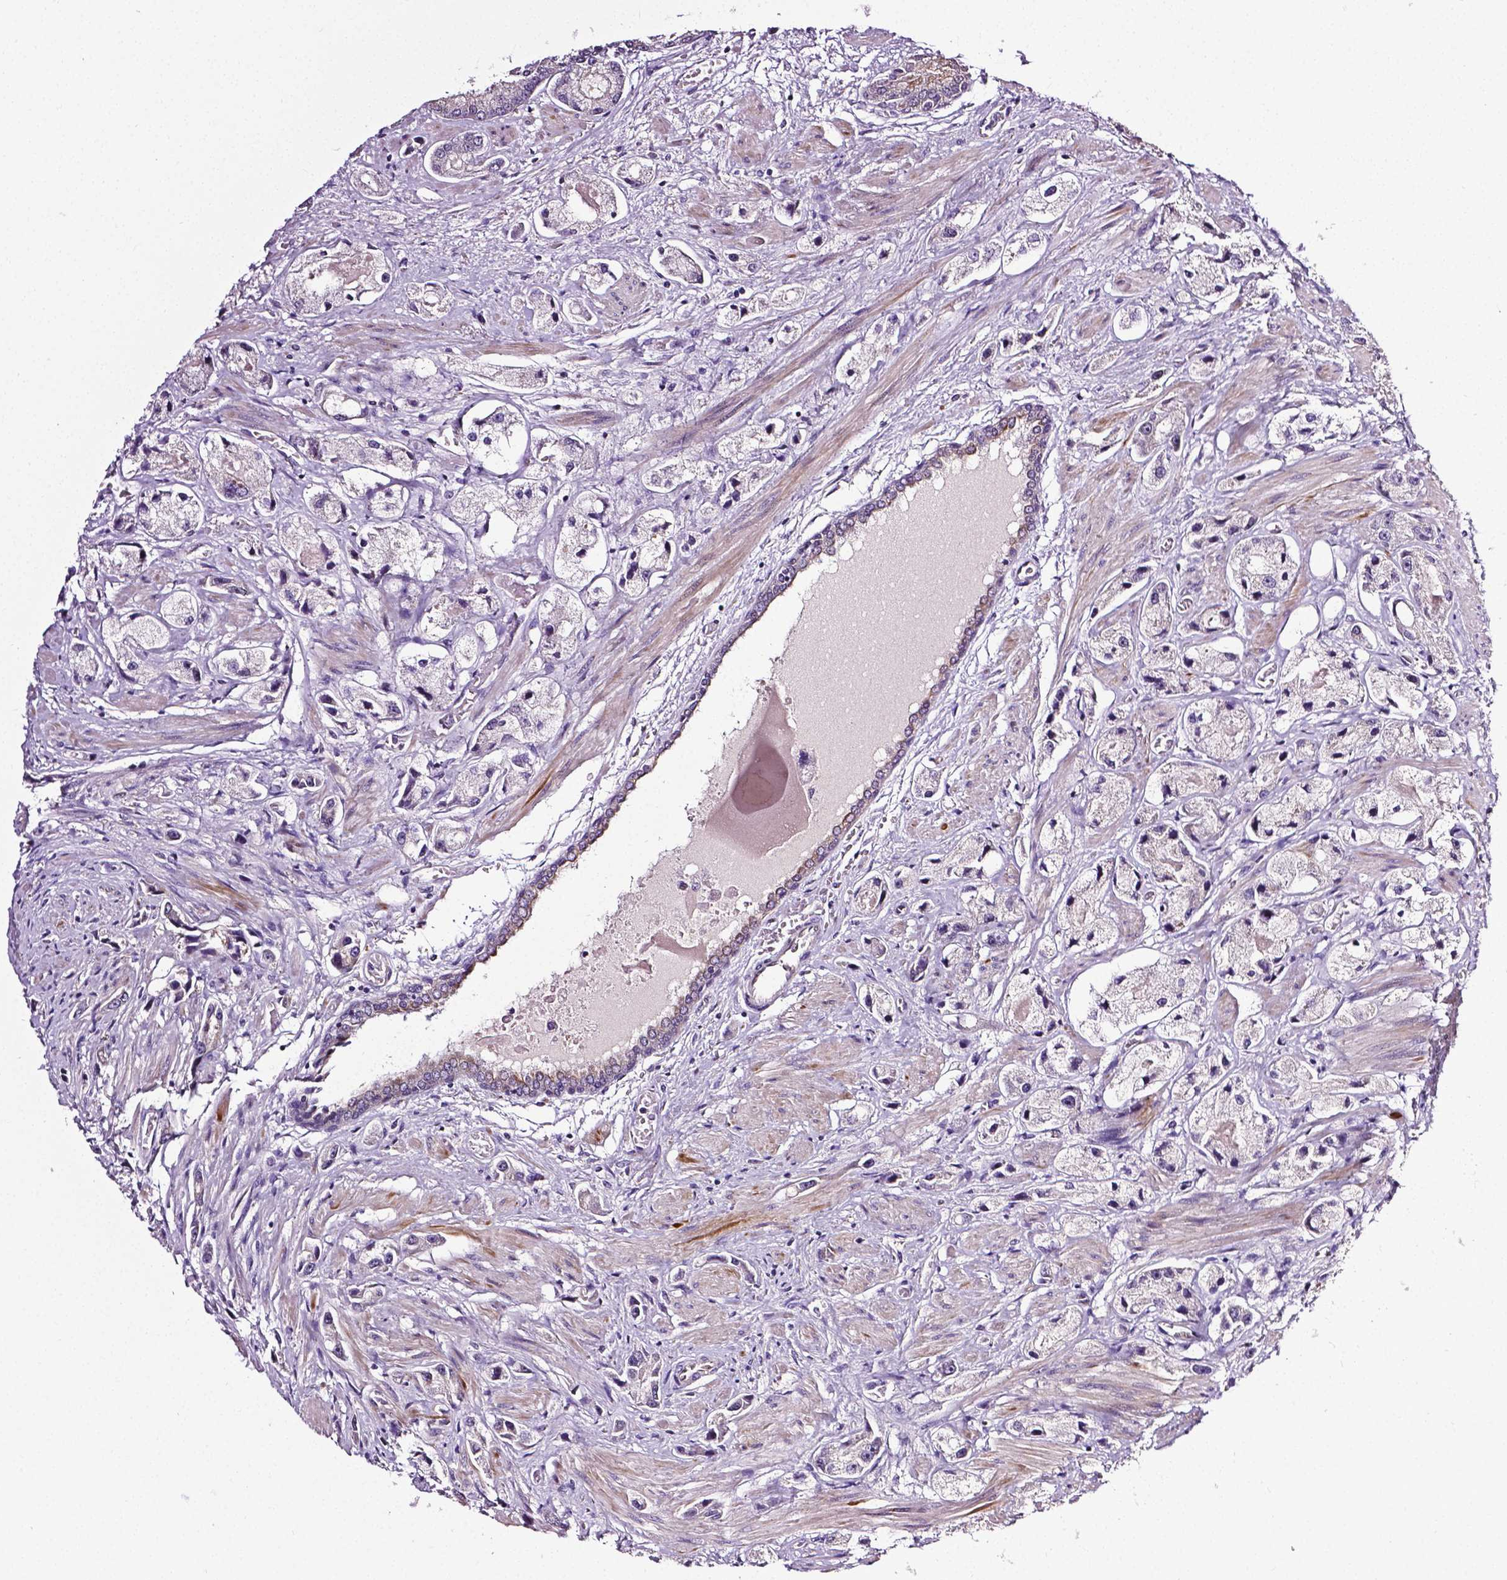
{"staining": {"intensity": "negative", "quantity": "none", "location": "none"}, "tissue": "prostate cancer", "cell_type": "Tumor cells", "image_type": "cancer", "snomed": [{"axis": "morphology", "description": "Adenocarcinoma, High grade"}, {"axis": "topography", "description": "Prostate"}], "caption": "Human adenocarcinoma (high-grade) (prostate) stained for a protein using IHC shows no positivity in tumor cells.", "gene": "PTGER3", "patient": {"sex": "male", "age": 67}}